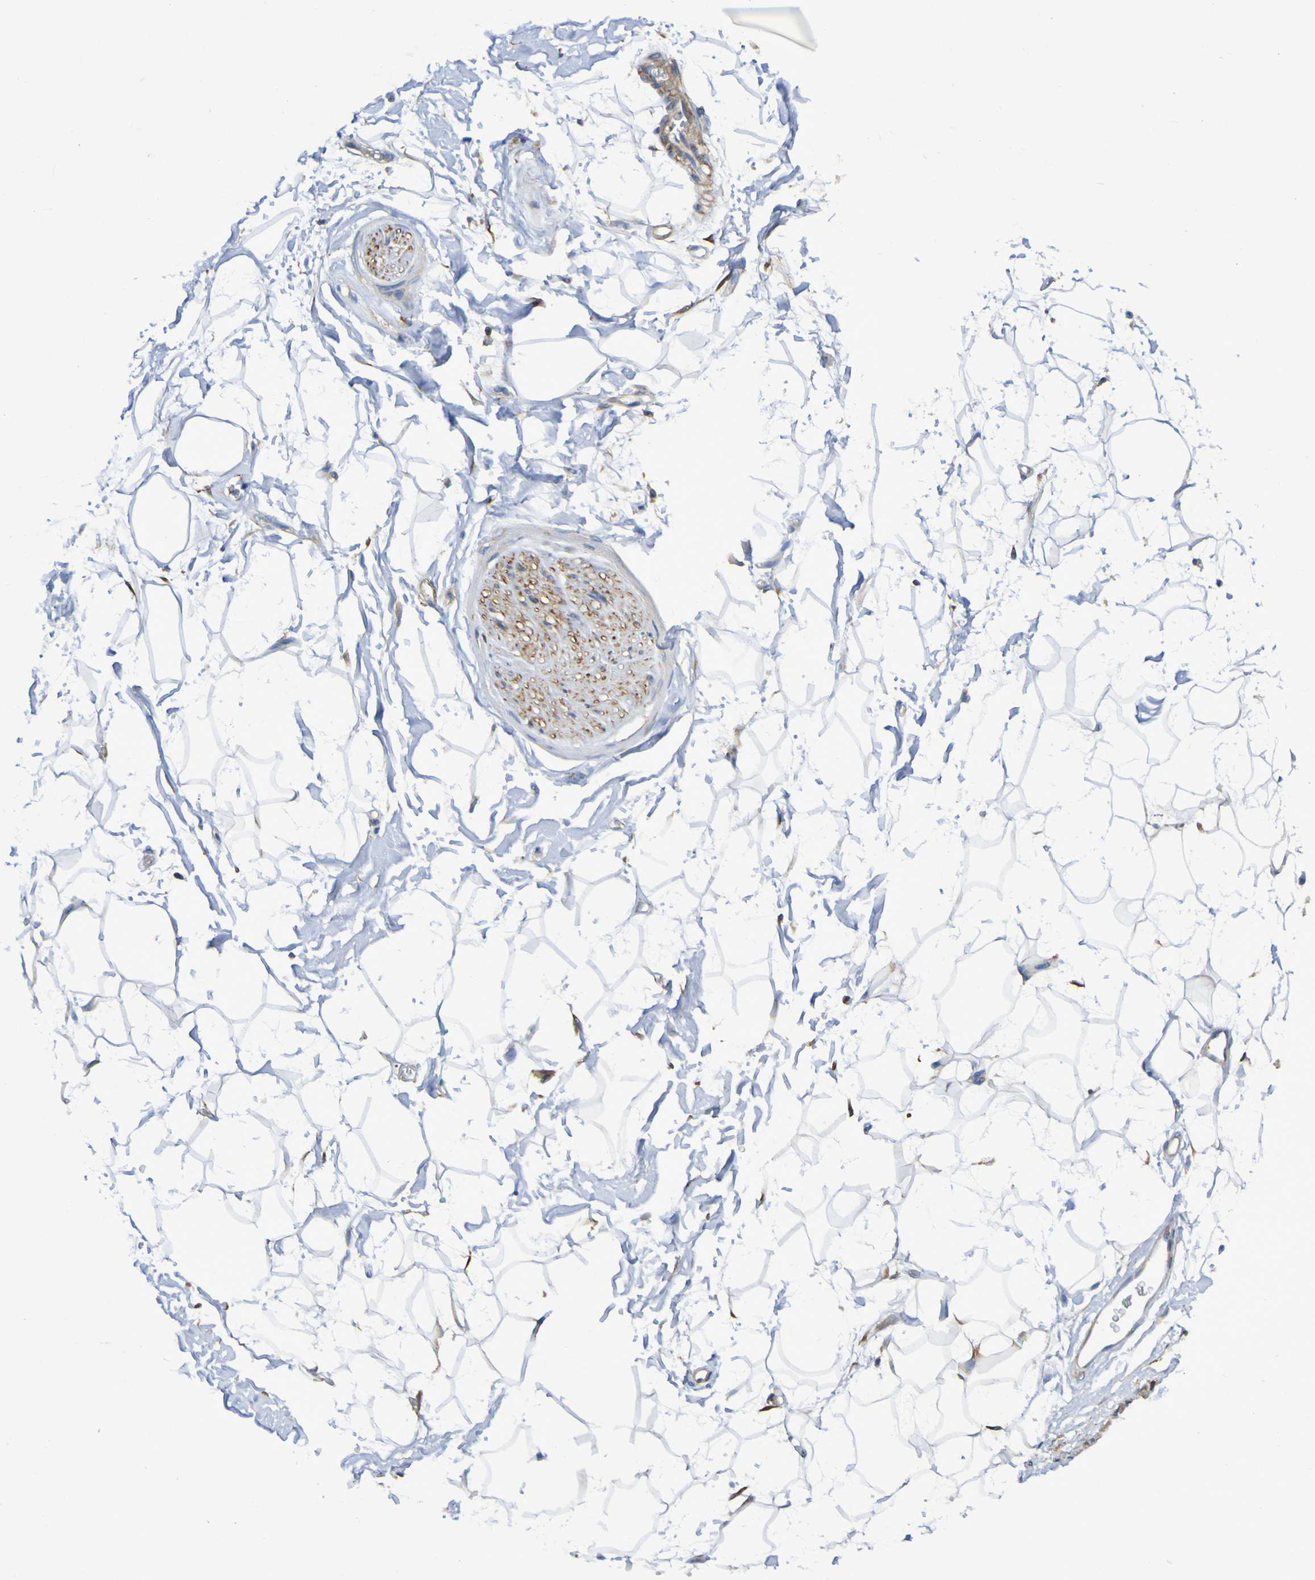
{"staining": {"intensity": "negative", "quantity": "none", "location": "none"}, "tissue": "adipose tissue", "cell_type": "Adipocytes", "image_type": "normal", "snomed": [{"axis": "morphology", "description": "Normal tissue, NOS"}, {"axis": "topography", "description": "Soft tissue"}], "caption": "Immunohistochemical staining of unremarkable human adipose tissue exhibits no significant positivity in adipocytes.", "gene": "SCRG1", "patient": {"sex": "male", "age": 72}}